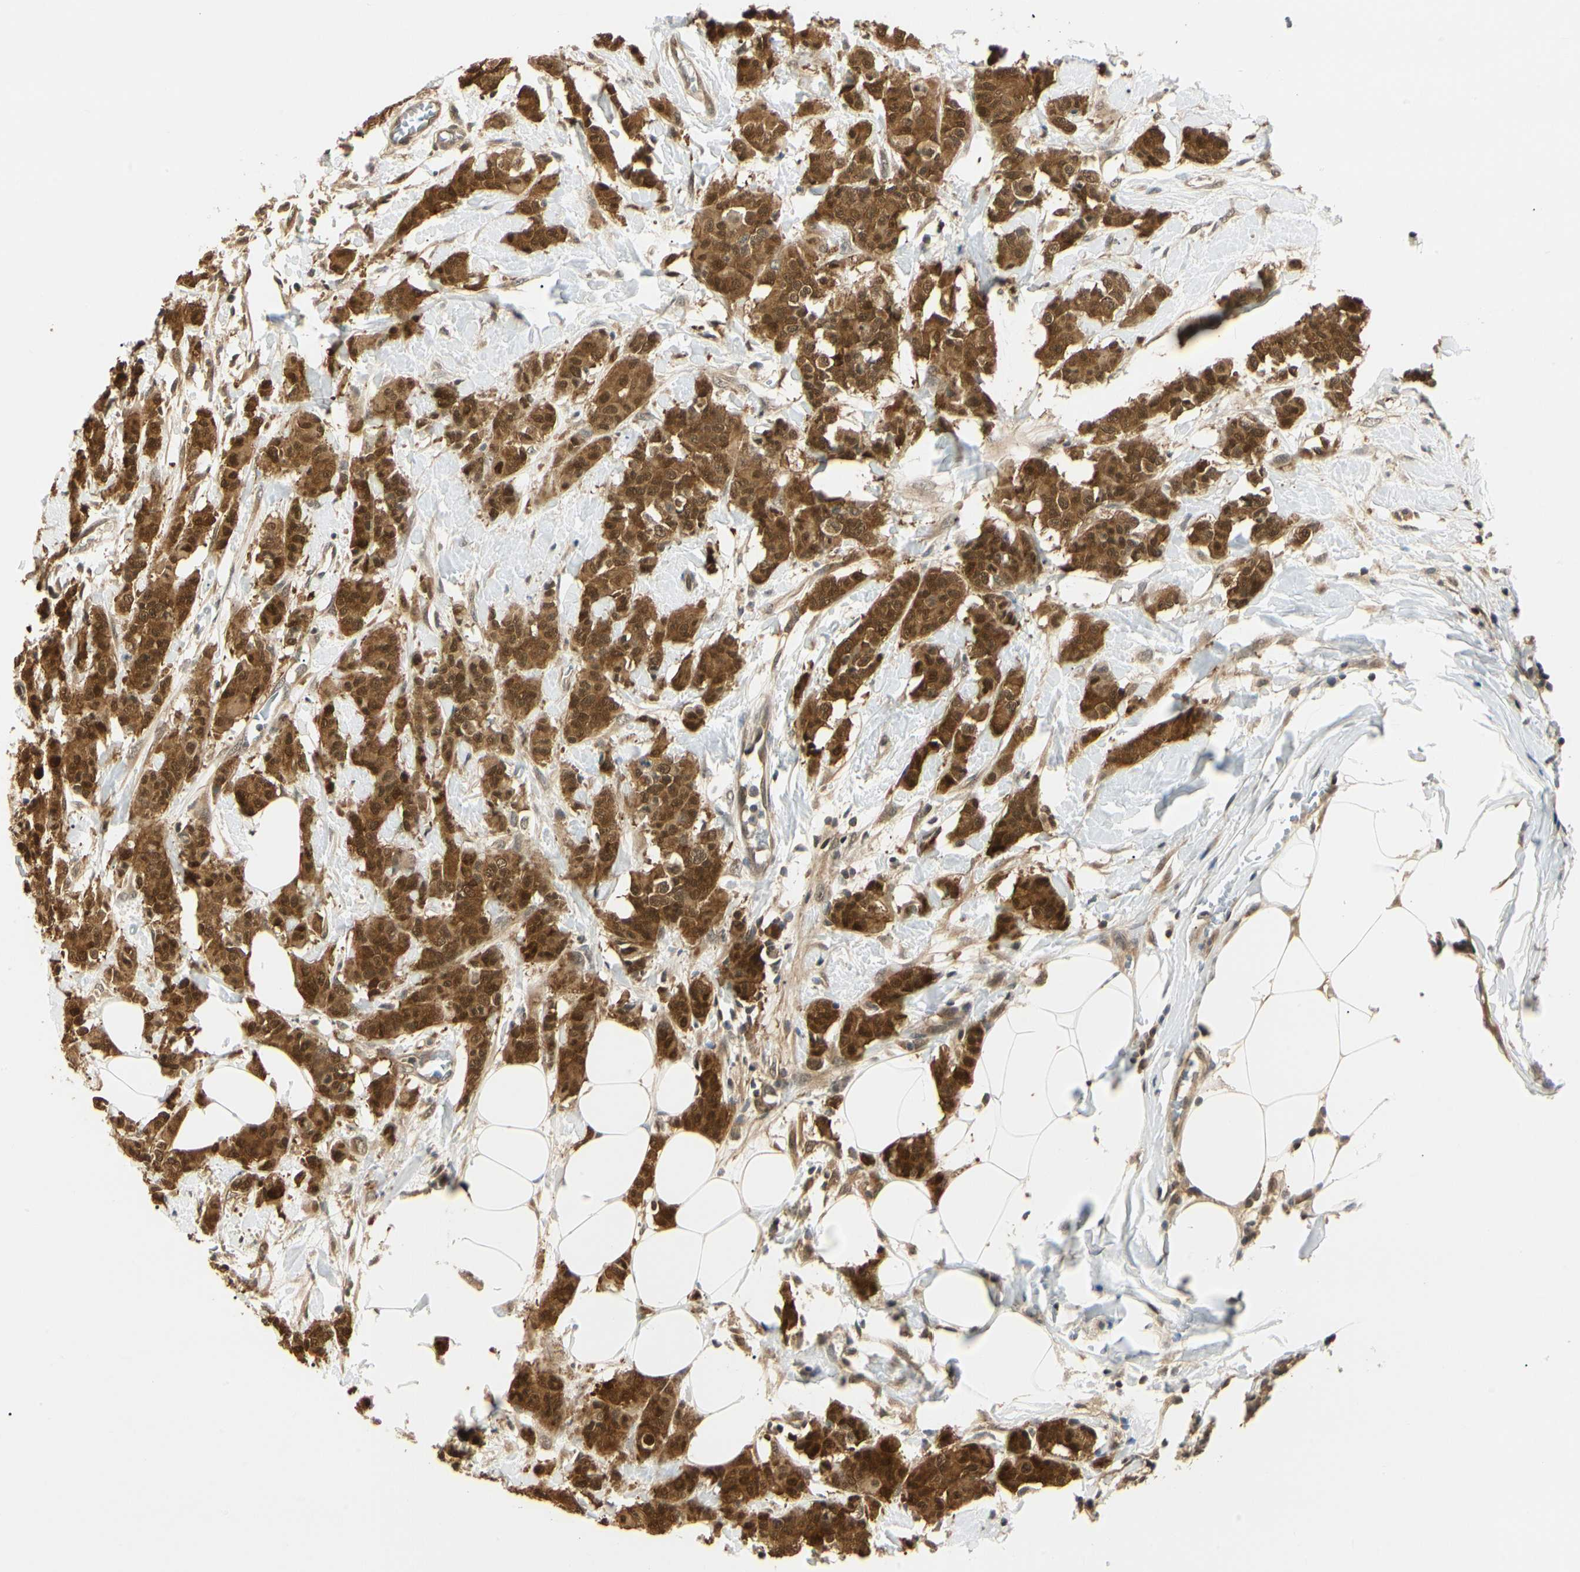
{"staining": {"intensity": "strong", "quantity": ">75%", "location": "cytoplasmic/membranous,nuclear"}, "tissue": "breast cancer", "cell_type": "Tumor cells", "image_type": "cancer", "snomed": [{"axis": "morphology", "description": "Normal tissue, NOS"}, {"axis": "morphology", "description": "Duct carcinoma"}, {"axis": "topography", "description": "Breast"}], "caption": "Infiltrating ductal carcinoma (breast) stained with a protein marker shows strong staining in tumor cells.", "gene": "UBE2Z", "patient": {"sex": "female", "age": 40}}